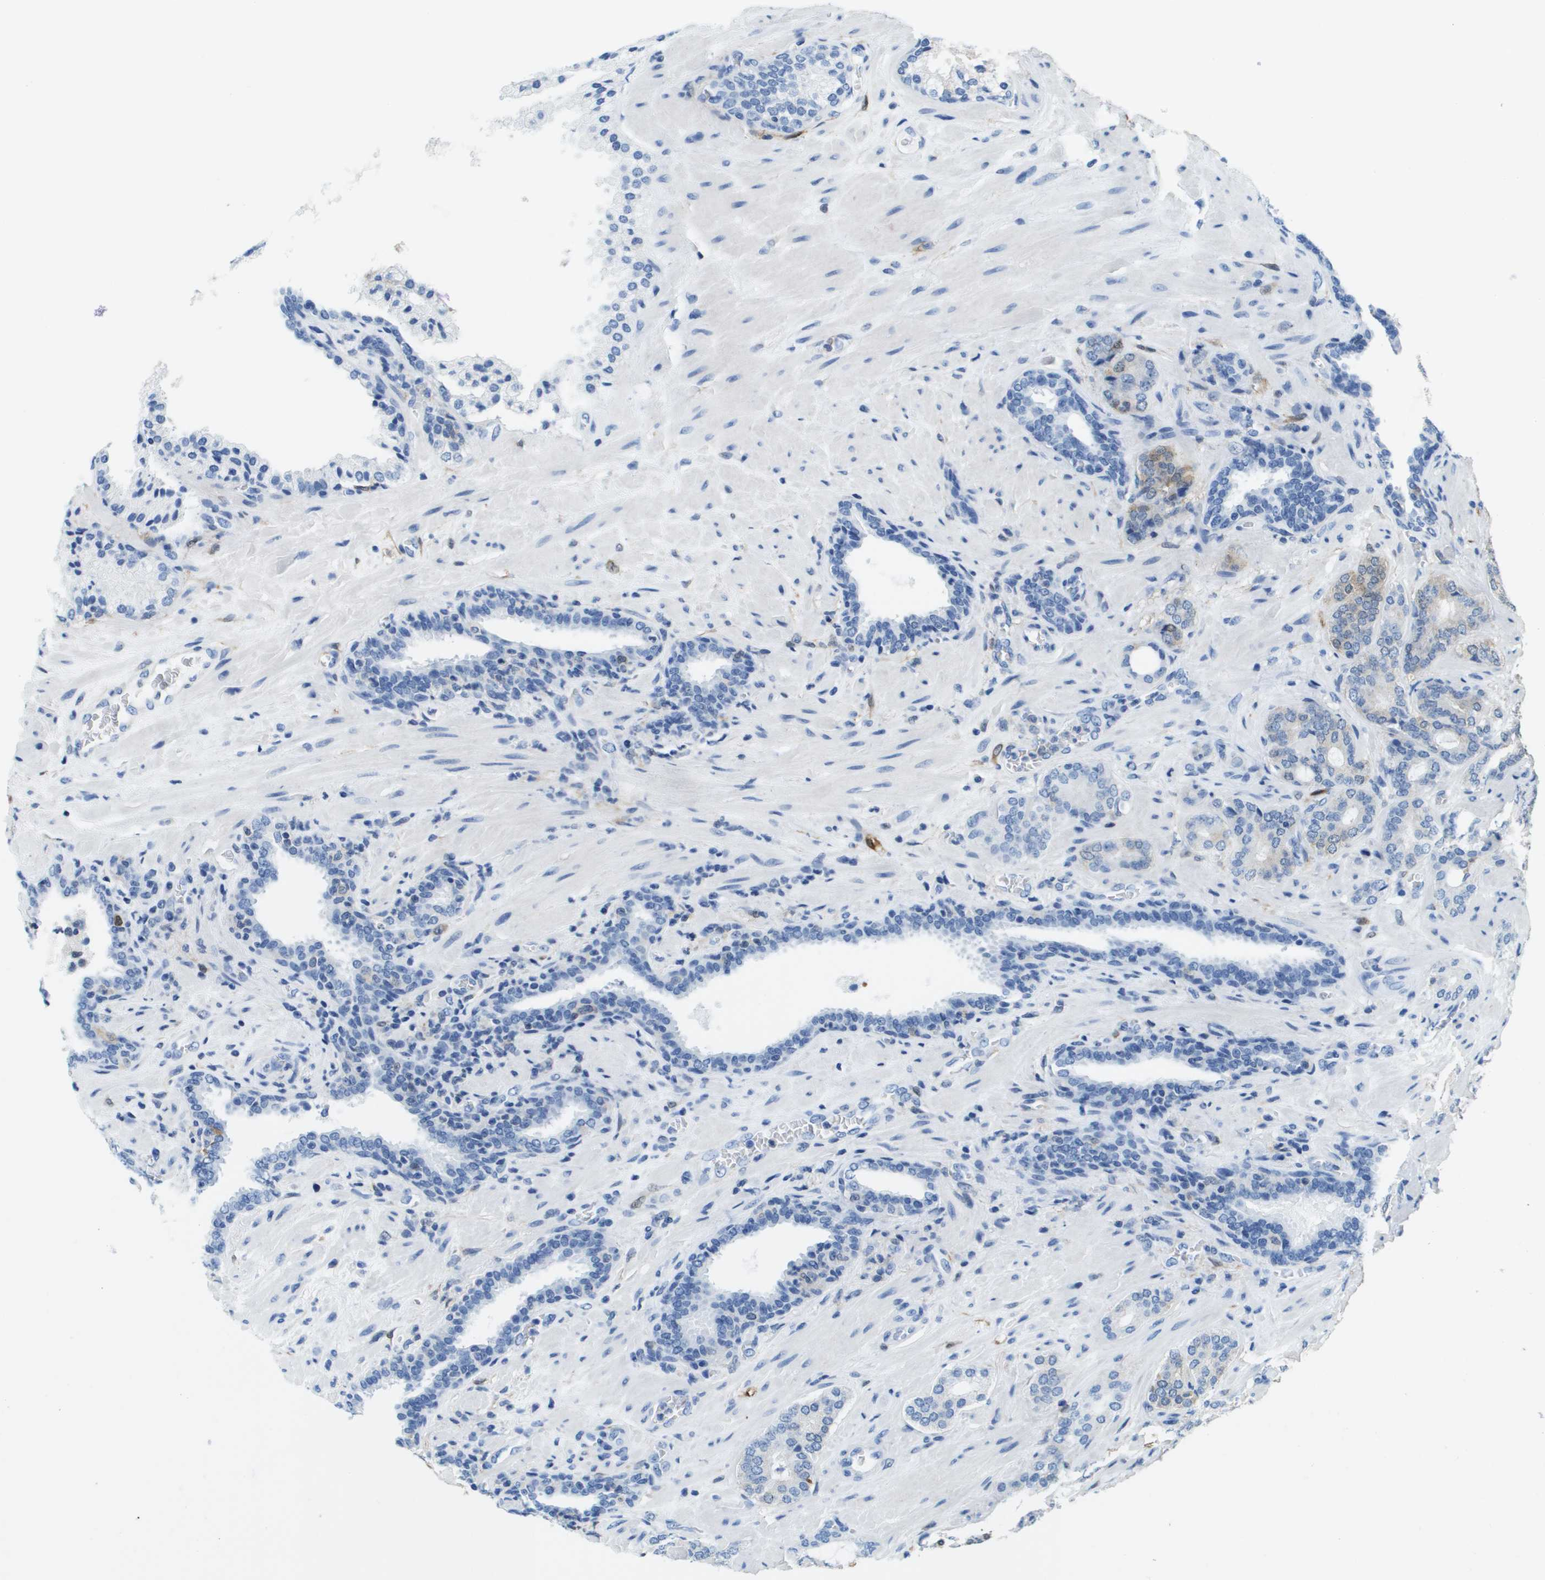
{"staining": {"intensity": "moderate", "quantity": "<25%", "location": "cytoplasmic/membranous"}, "tissue": "prostate cancer", "cell_type": "Tumor cells", "image_type": "cancer", "snomed": [{"axis": "morphology", "description": "Adenocarcinoma, Low grade"}, {"axis": "topography", "description": "Prostate"}], "caption": "A brown stain labels moderate cytoplasmic/membranous positivity of a protein in adenocarcinoma (low-grade) (prostate) tumor cells. (DAB (3,3'-diaminobenzidine) IHC with brightfield microscopy, high magnification).", "gene": "FABP5", "patient": {"sex": "male", "age": 63}}